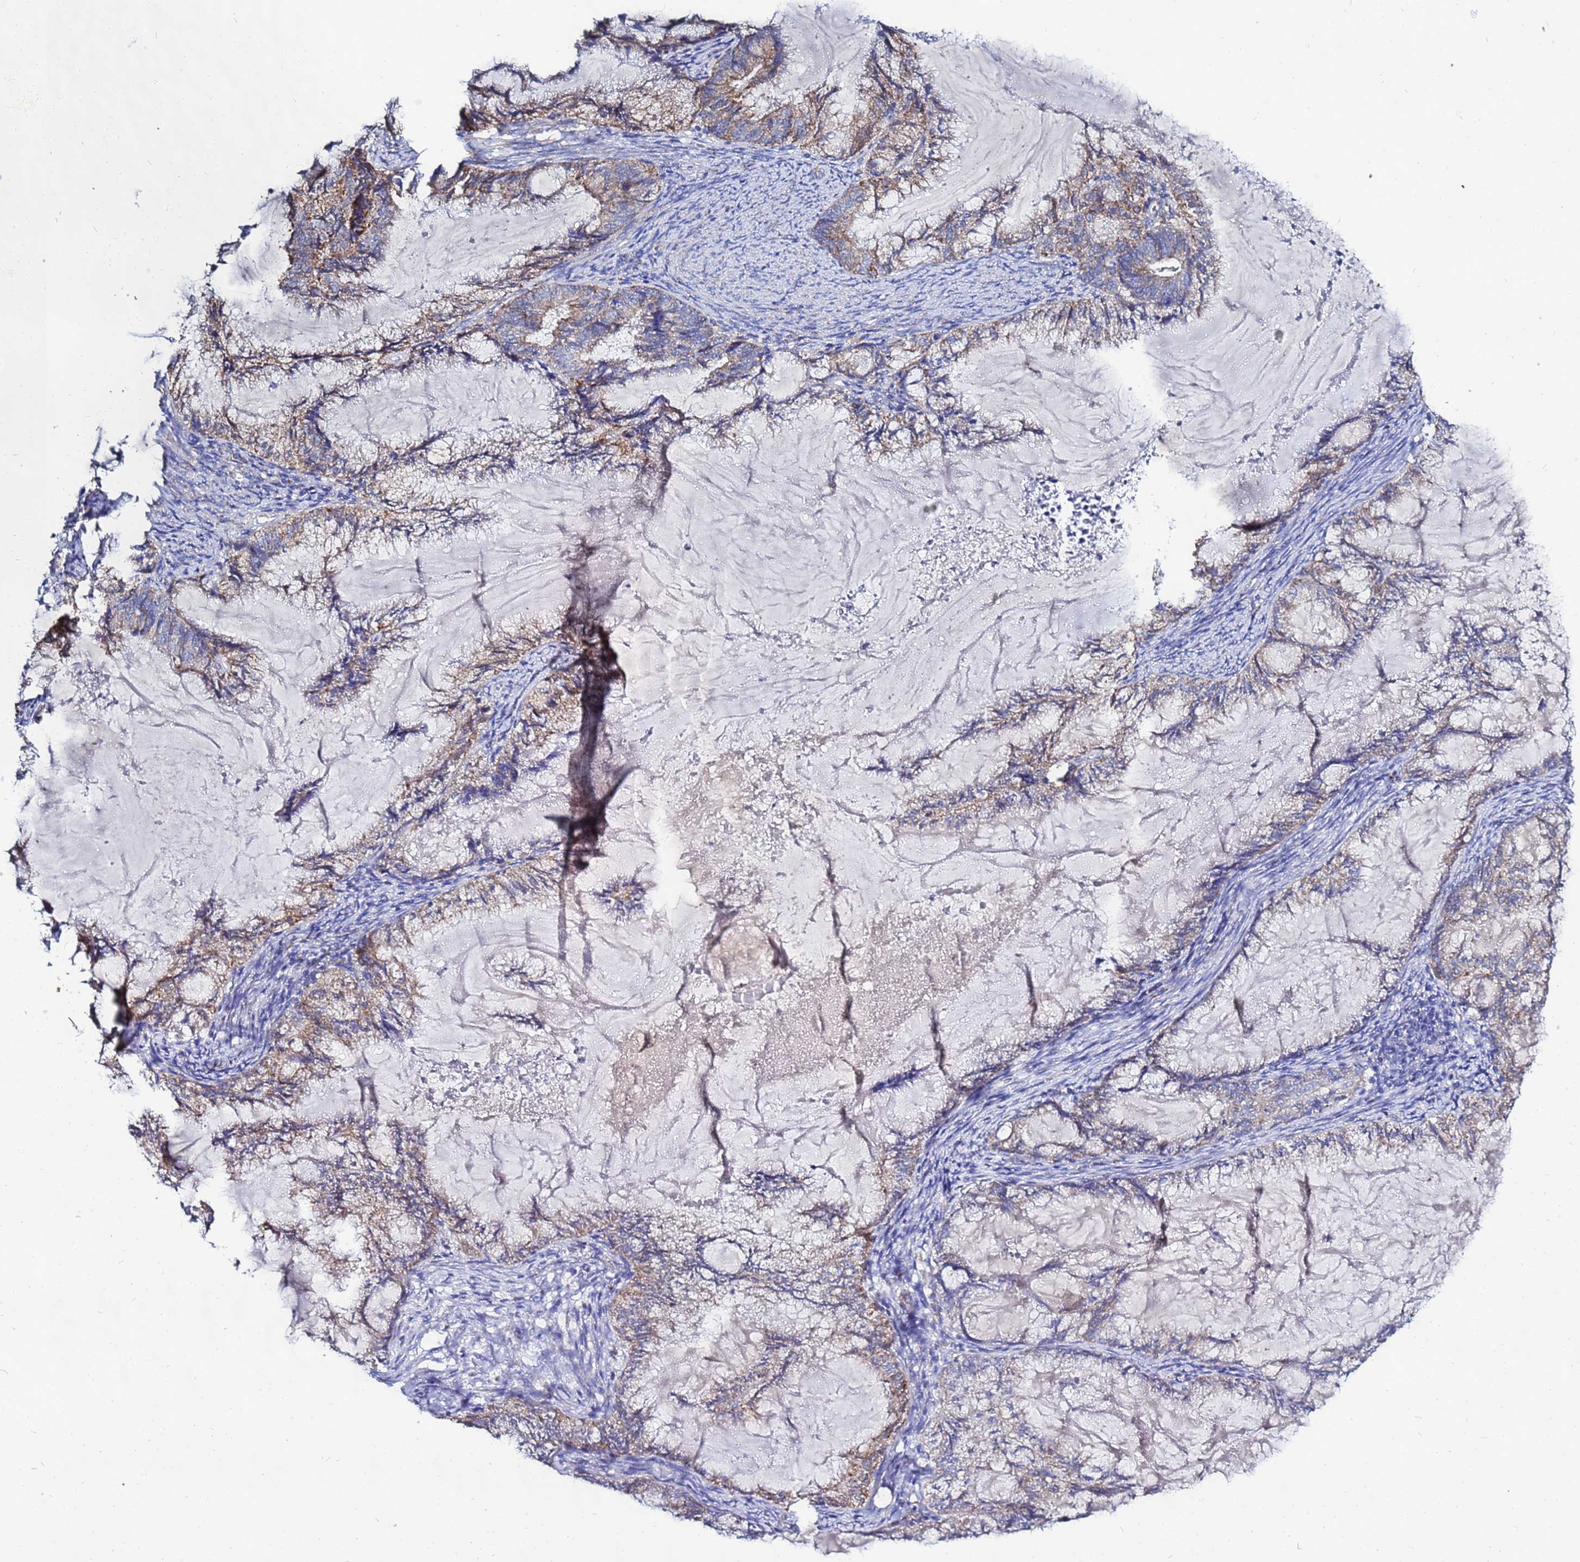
{"staining": {"intensity": "weak", "quantity": "25%-75%", "location": "cytoplasmic/membranous"}, "tissue": "endometrial cancer", "cell_type": "Tumor cells", "image_type": "cancer", "snomed": [{"axis": "morphology", "description": "Adenocarcinoma, NOS"}, {"axis": "topography", "description": "Endometrium"}], "caption": "Weak cytoplasmic/membranous expression is seen in about 25%-75% of tumor cells in endometrial adenocarcinoma.", "gene": "FAHD2A", "patient": {"sex": "female", "age": 86}}